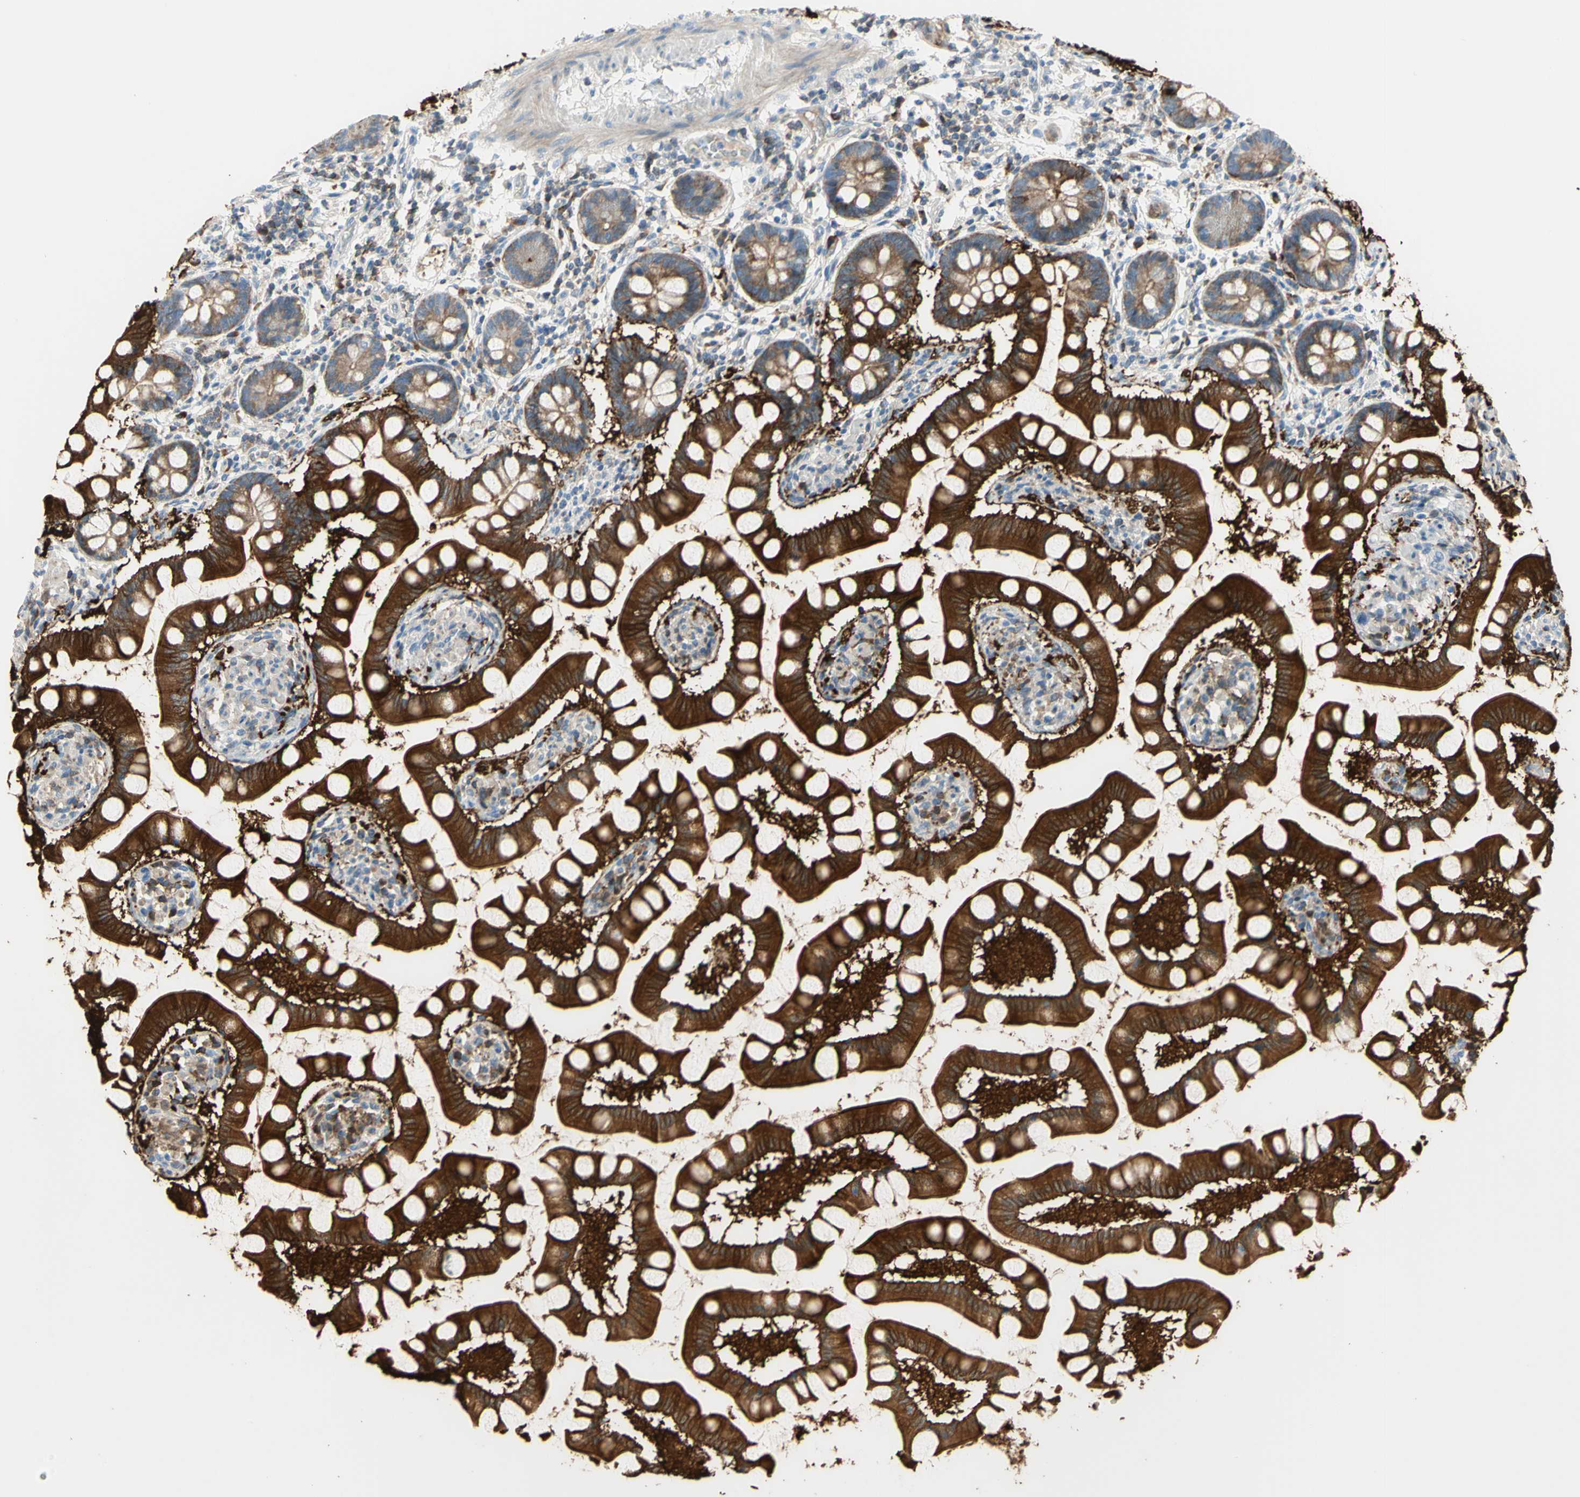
{"staining": {"intensity": "strong", "quantity": ">75%", "location": "cytoplasmic/membranous"}, "tissue": "small intestine", "cell_type": "Glandular cells", "image_type": "normal", "snomed": [{"axis": "morphology", "description": "Normal tissue, NOS"}, {"axis": "topography", "description": "Small intestine"}], "caption": "Immunohistochemistry image of unremarkable small intestine: small intestine stained using immunohistochemistry (IHC) demonstrates high levels of strong protein expression localized specifically in the cytoplasmic/membranous of glandular cells, appearing as a cytoplasmic/membranous brown color.", "gene": "MUC1", "patient": {"sex": "male", "age": 41}}